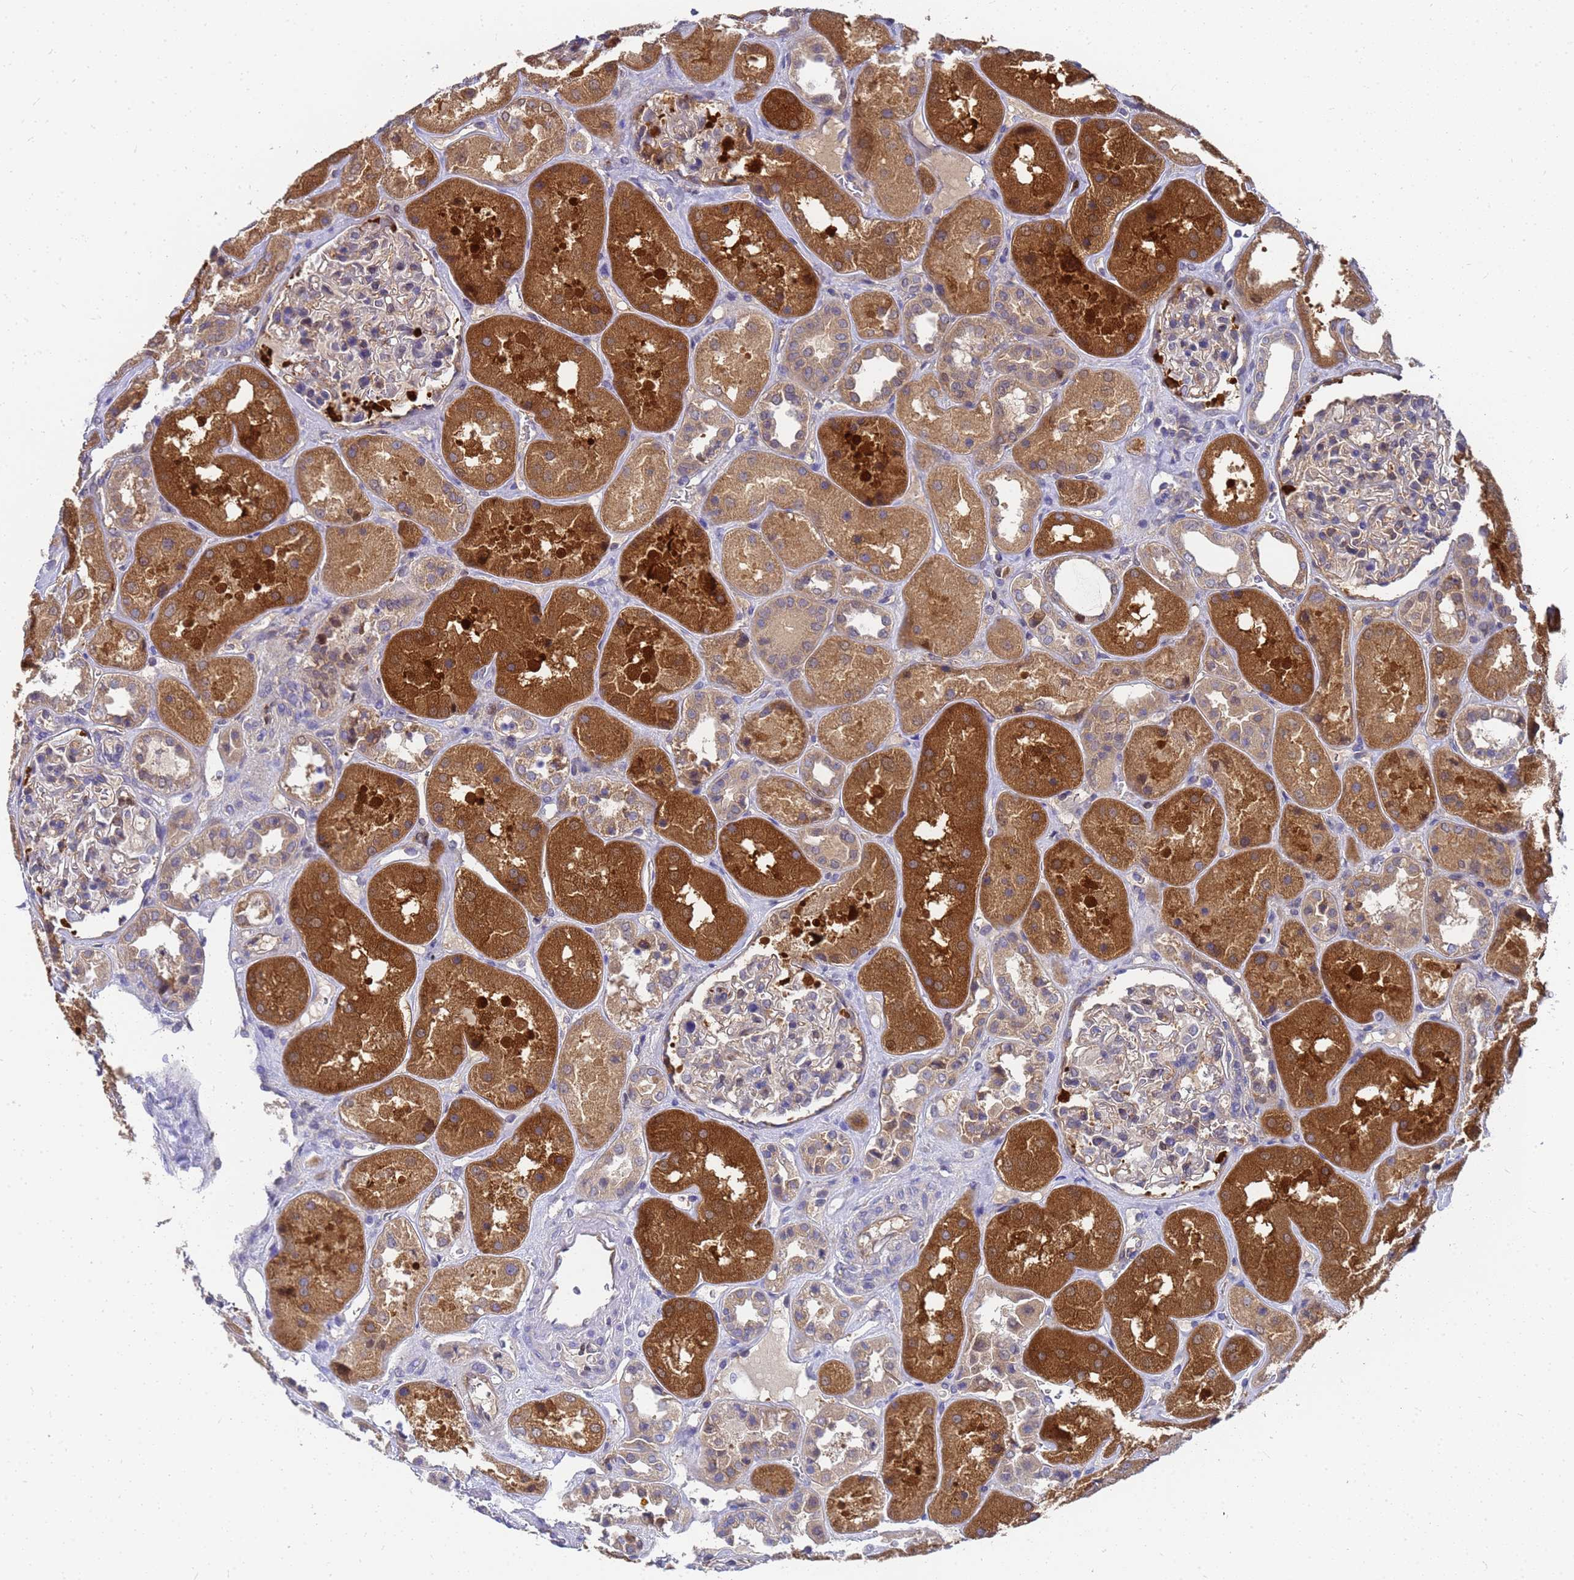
{"staining": {"intensity": "strong", "quantity": "<25%", "location": "cytoplasmic/membranous"}, "tissue": "kidney", "cell_type": "Cells in glomeruli", "image_type": "normal", "snomed": [{"axis": "morphology", "description": "Normal tissue, NOS"}, {"axis": "topography", "description": "Kidney"}], "caption": "Immunohistochemical staining of unremarkable kidney demonstrates medium levels of strong cytoplasmic/membranous staining in about <25% of cells in glomeruli. The staining was performed using DAB to visualize the protein expression in brown, while the nuclei were stained in blue with hematoxylin (Magnification: 20x).", "gene": "SLC35E2B", "patient": {"sex": "male", "age": 70}}